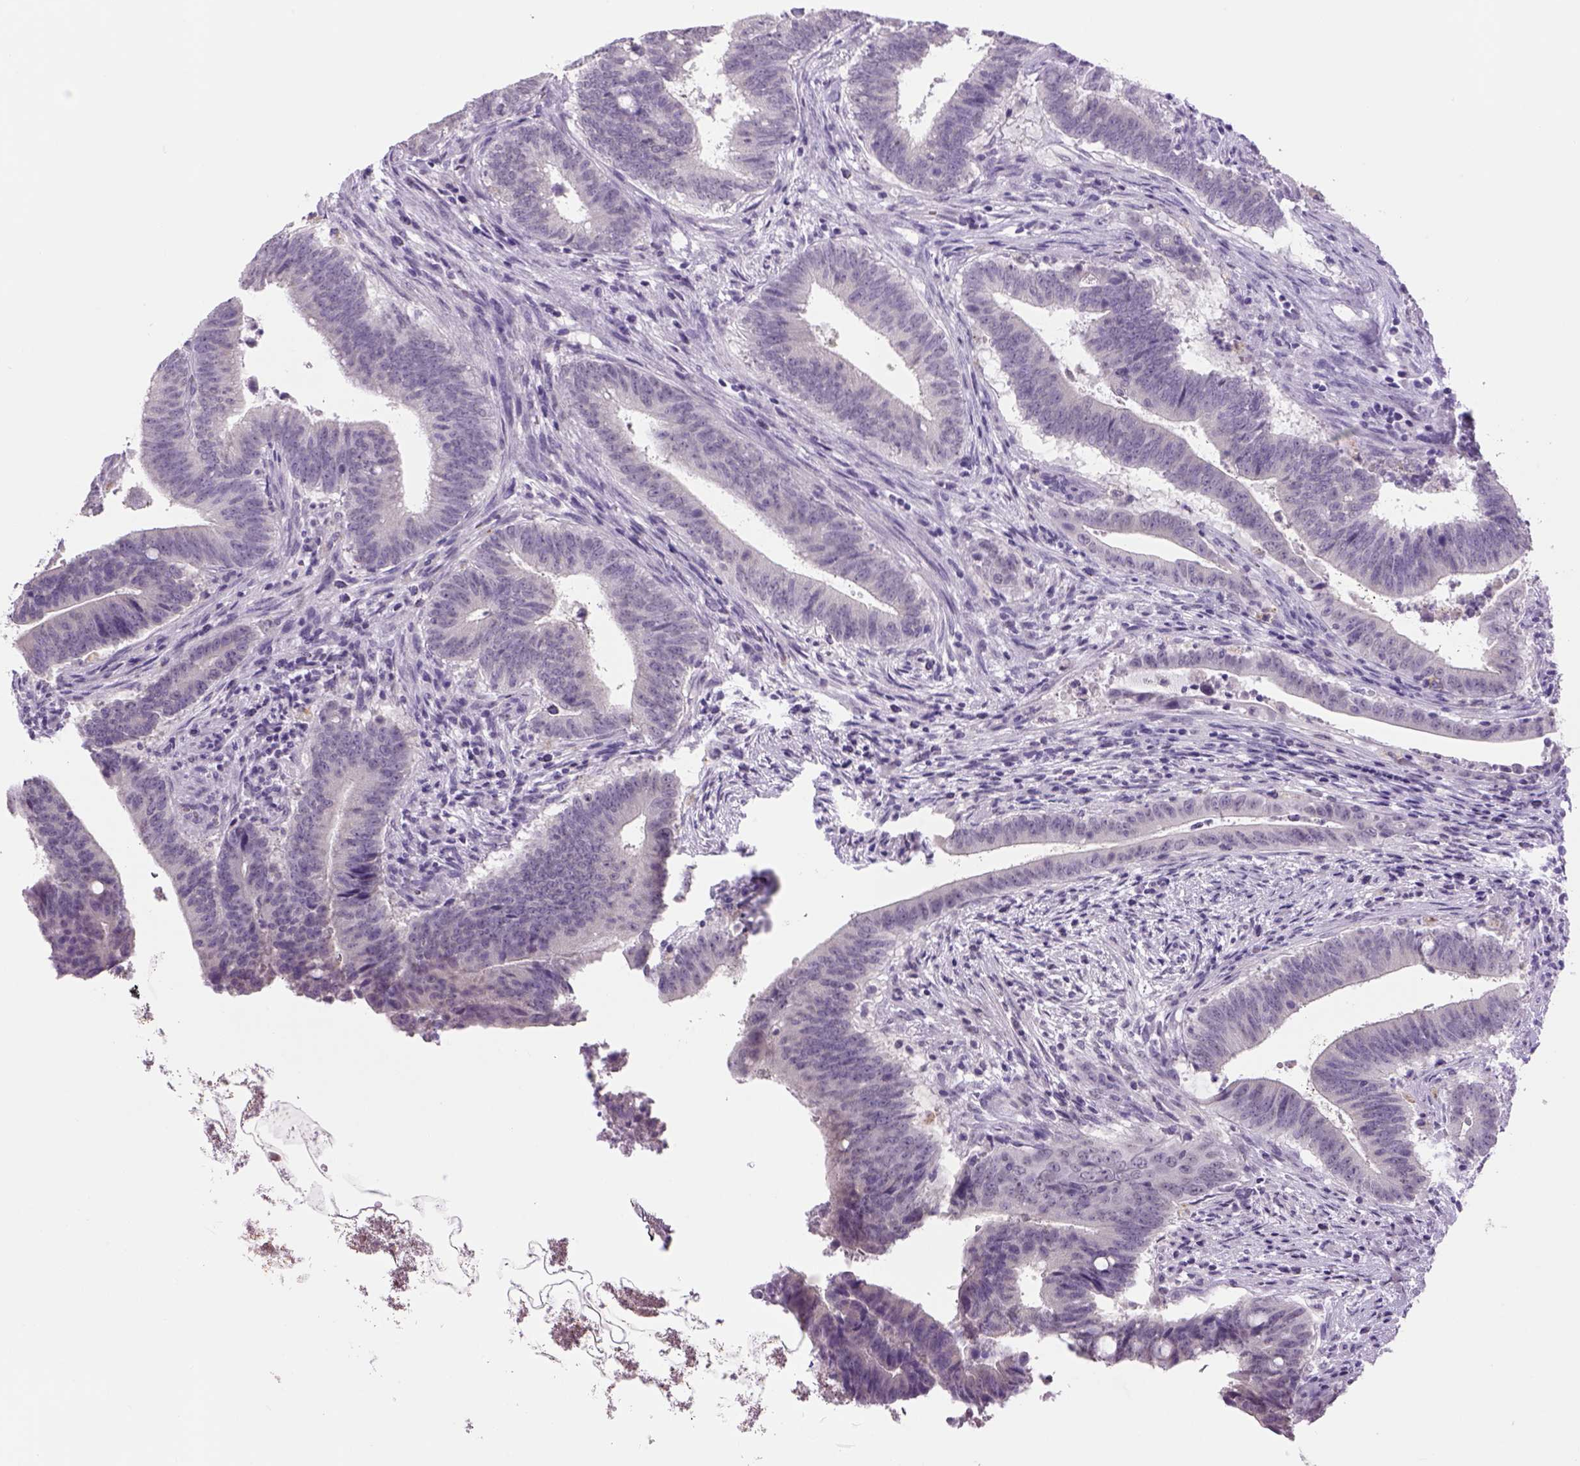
{"staining": {"intensity": "negative", "quantity": "none", "location": "none"}, "tissue": "colorectal cancer", "cell_type": "Tumor cells", "image_type": "cancer", "snomed": [{"axis": "morphology", "description": "Adenocarcinoma, NOS"}, {"axis": "topography", "description": "Colon"}], "caption": "DAB (3,3'-diaminobenzidine) immunohistochemical staining of colorectal cancer reveals no significant expression in tumor cells.", "gene": "DBH", "patient": {"sex": "female", "age": 43}}